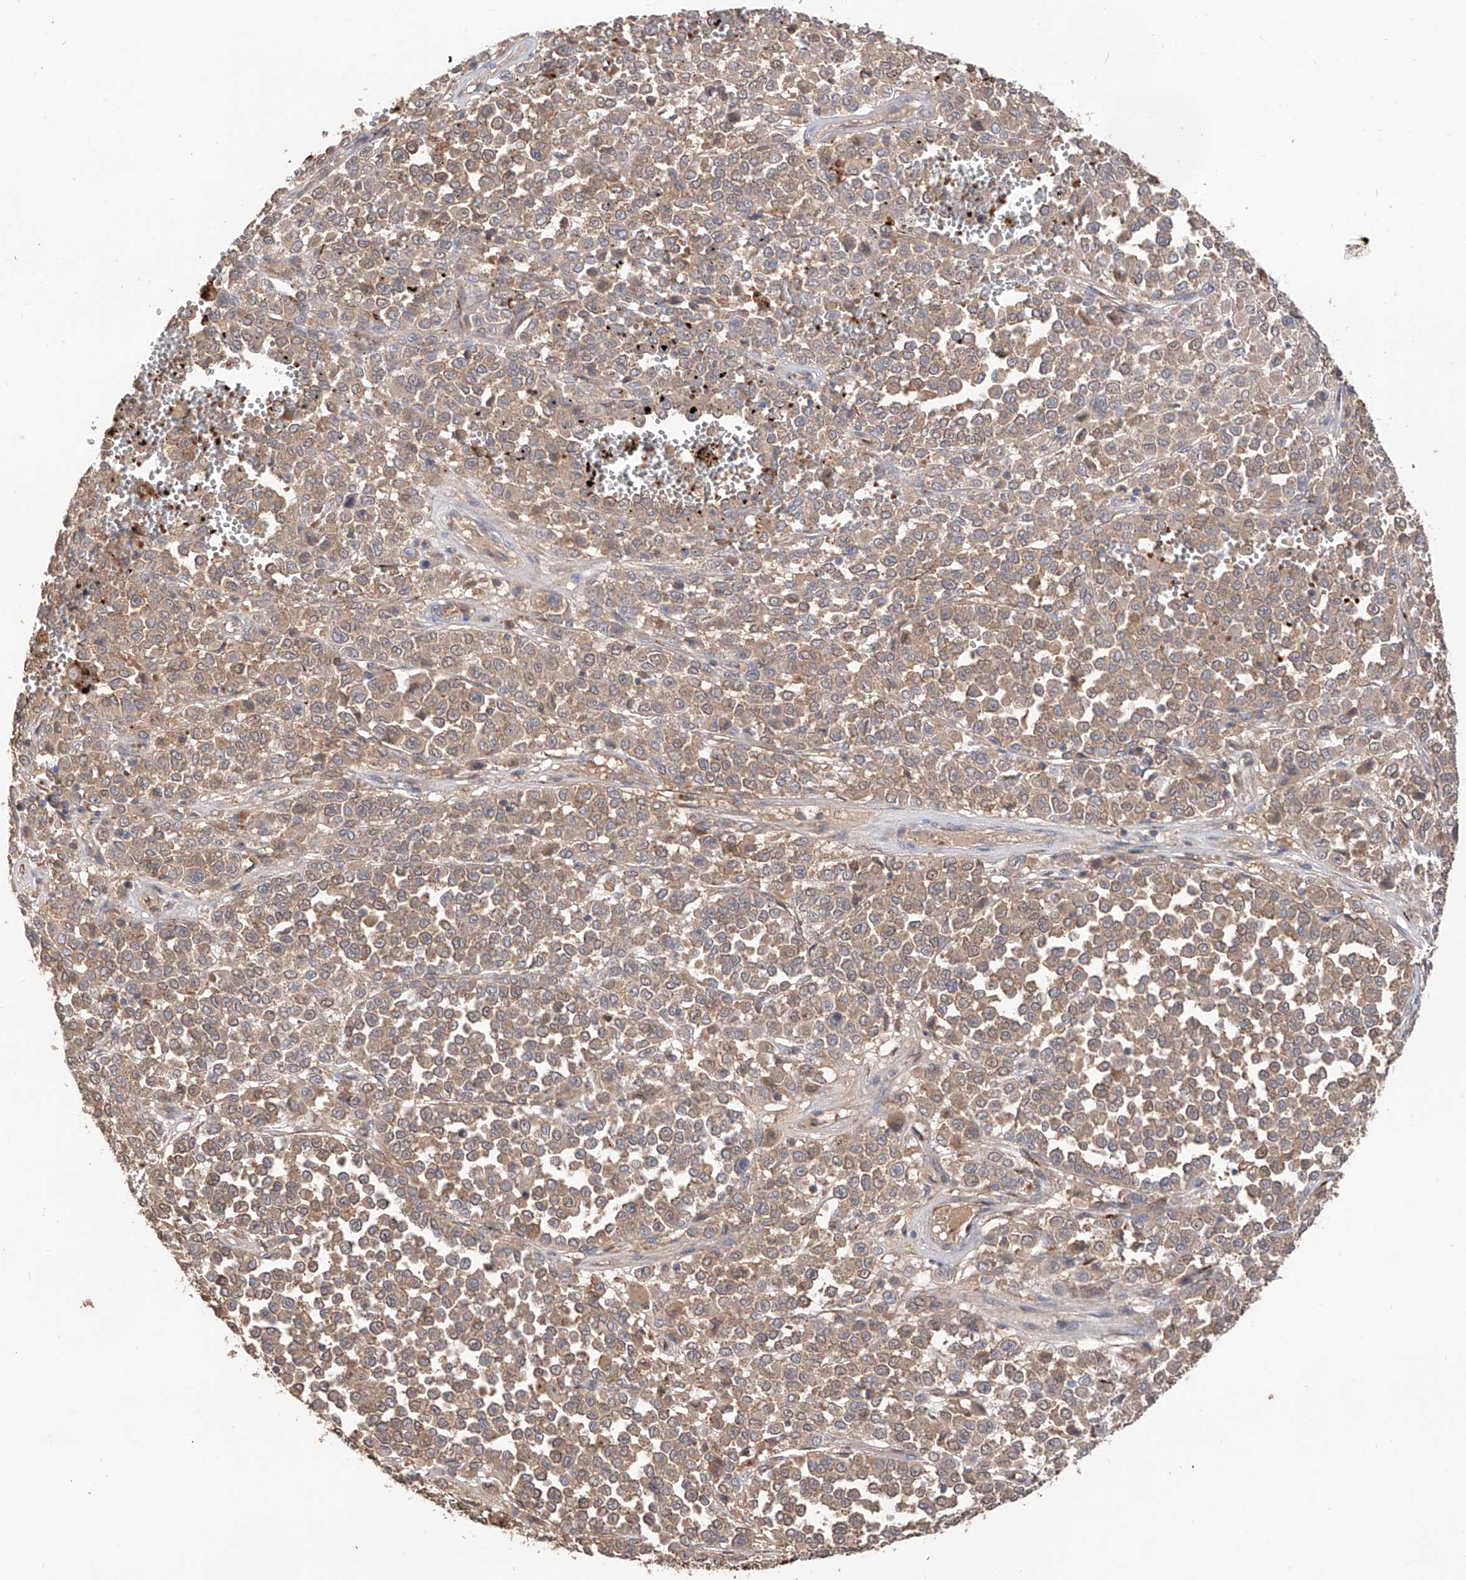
{"staining": {"intensity": "weak", "quantity": ">75%", "location": "cytoplasmic/membranous"}, "tissue": "melanoma", "cell_type": "Tumor cells", "image_type": "cancer", "snomed": [{"axis": "morphology", "description": "Malignant melanoma, Metastatic site"}, {"axis": "topography", "description": "Pancreas"}], "caption": "Malignant melanoma (metastatic site) was stained to show a protein in brown. There is low levels of weak cytoplasmic/membranous expression in about >75% of tumor cells. The protein is stained brown, and the nuclei are stained in blue (DAB (3,3'-diaminobenzidine) IHC with brightfield microscopy, high magnification).", "gene": "EDN1", "patient": {"sex": "female", "age": 30}}